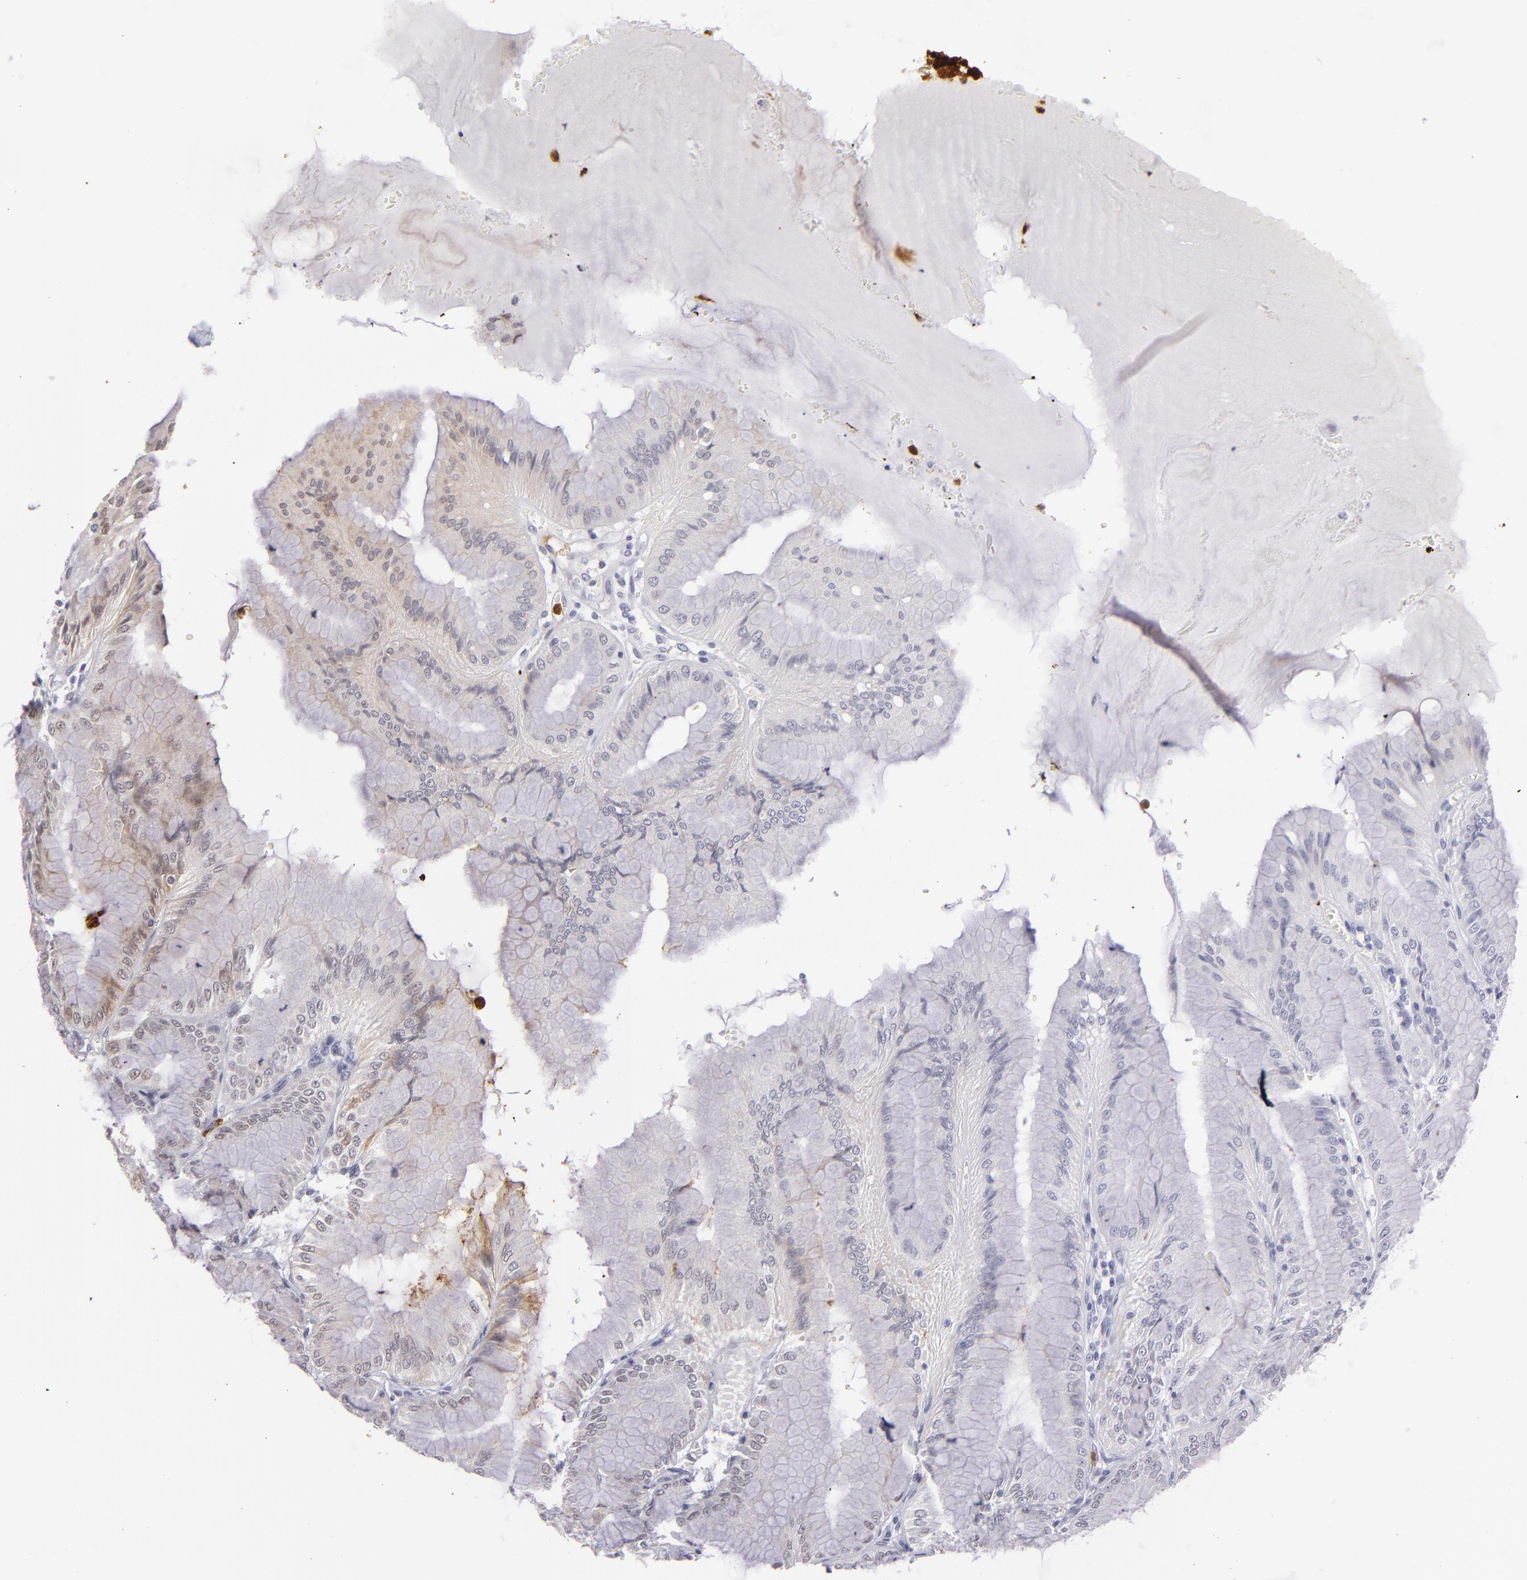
{"staining": {"intensity": "weak", "quantity": "<25%", "location": "cytoplasmic/membranous"}, "tissue": "stomach", "cell_type": "Glandular cells", "image_type": "normal", "snomed": [{"axis": "morphology", "description": "Normal tissue, NOS"}, {"axis": "topography", "description": "Stomach, lower"}], "caption": "IHC photomicrograph of normal stomach: human stomach stained with DAB (3,3'-diaminobenzidine) demonstrates no significant protein positivity in glandular cells. The staining was performed using DAB to visualize the protein expression in brown, while the nuclei were stained in blue with hematoxylin (Magnification: 20x).", "gene": "RXRG", "patient": {"sex": "male", "age": 71}}